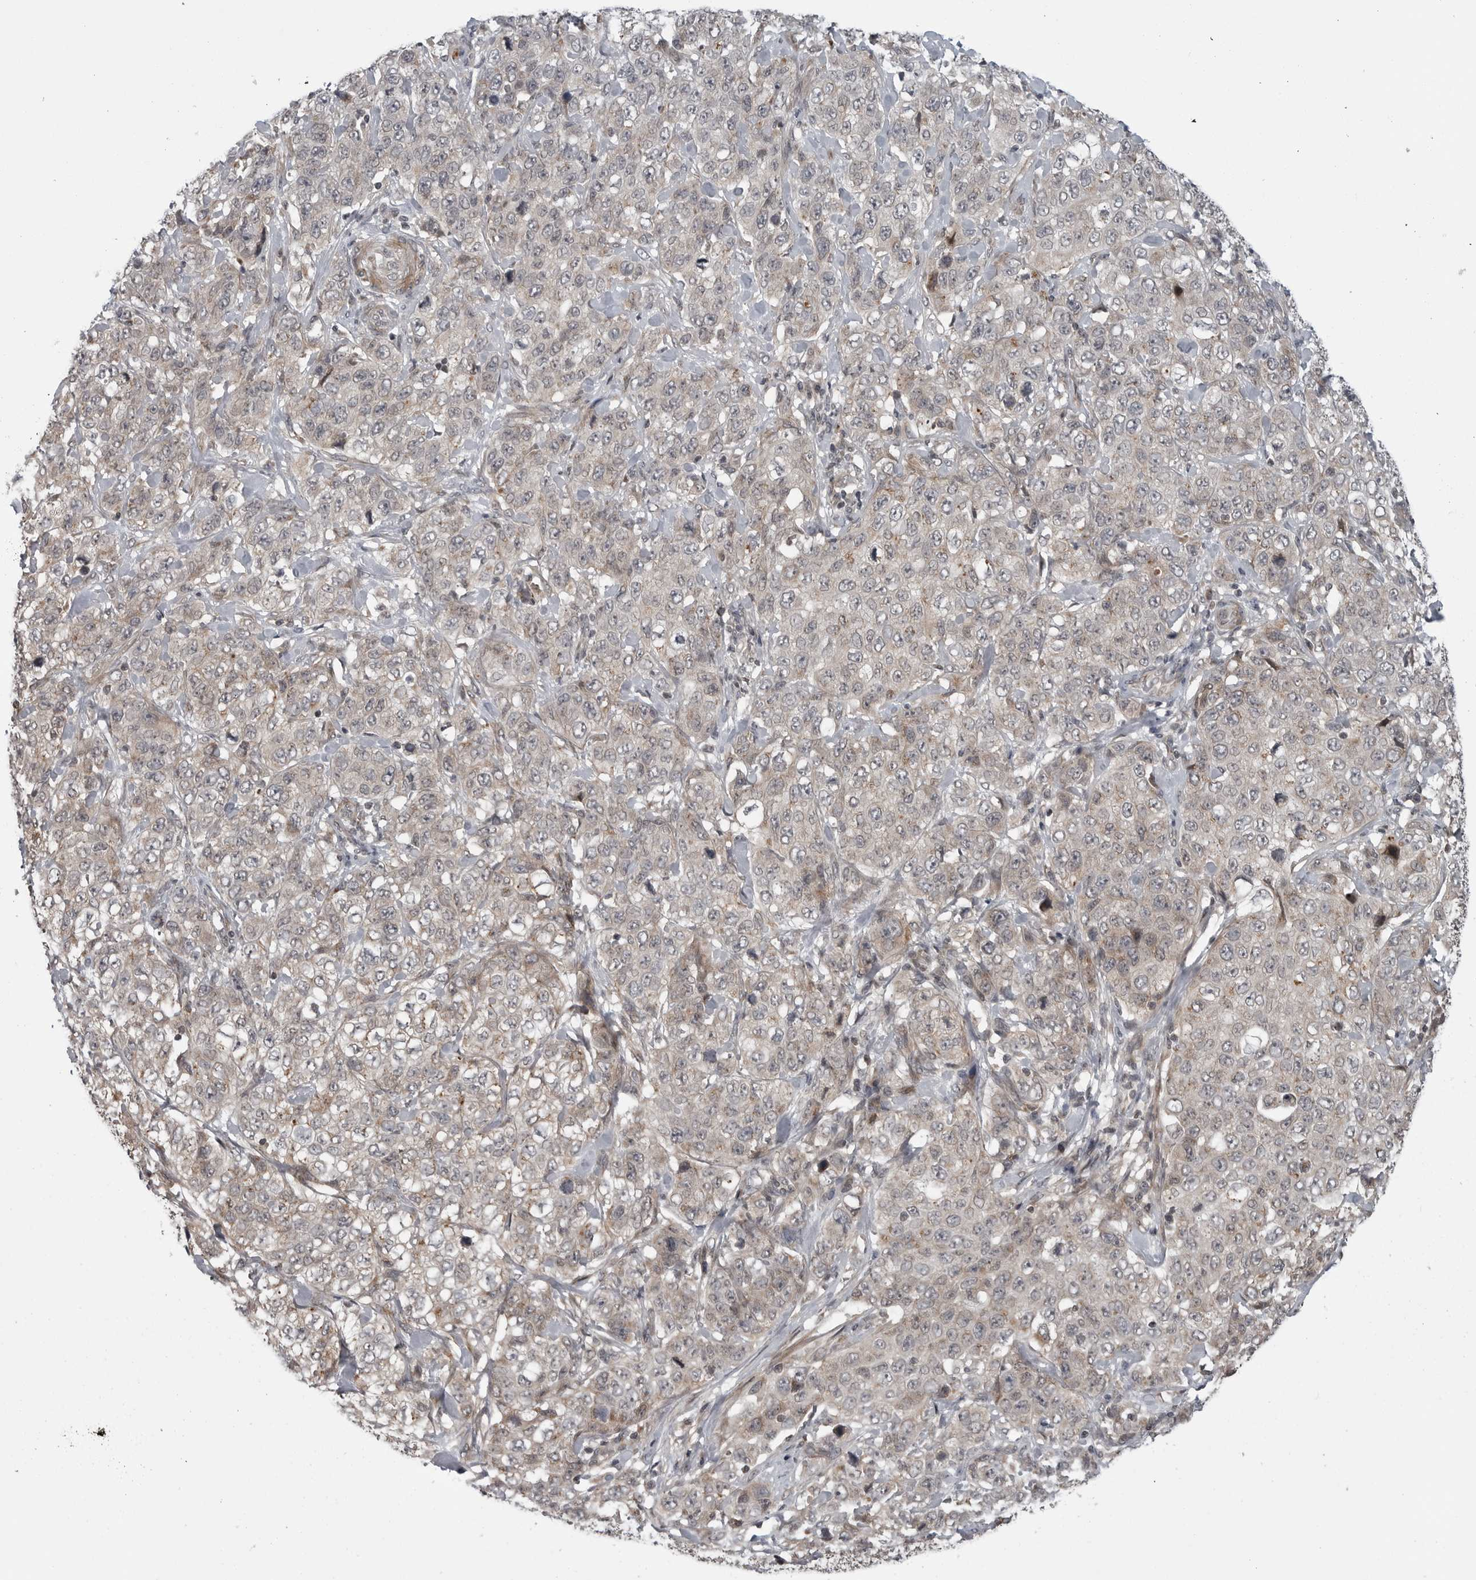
{"staining": {"intensity": "weak", "quantity": "25%-75%", "location": "cytoplasmic/membranous"}, "tissue": "stomach cancer", "cell_type": "Tumor cells", "image_type": "cancer", "snomed": [{"axis": "morphology", "description": "Adenocarcinoma, NOS"}, {"axis": "topography", "description": "Stomach"}], "caption": "Stomach cancer stained for a protein exhibits weak cytoplasmic/membranous positivity in tumor cells.", "gene": "FAAP100", "patient": {"sex": "male", "age": 48}}